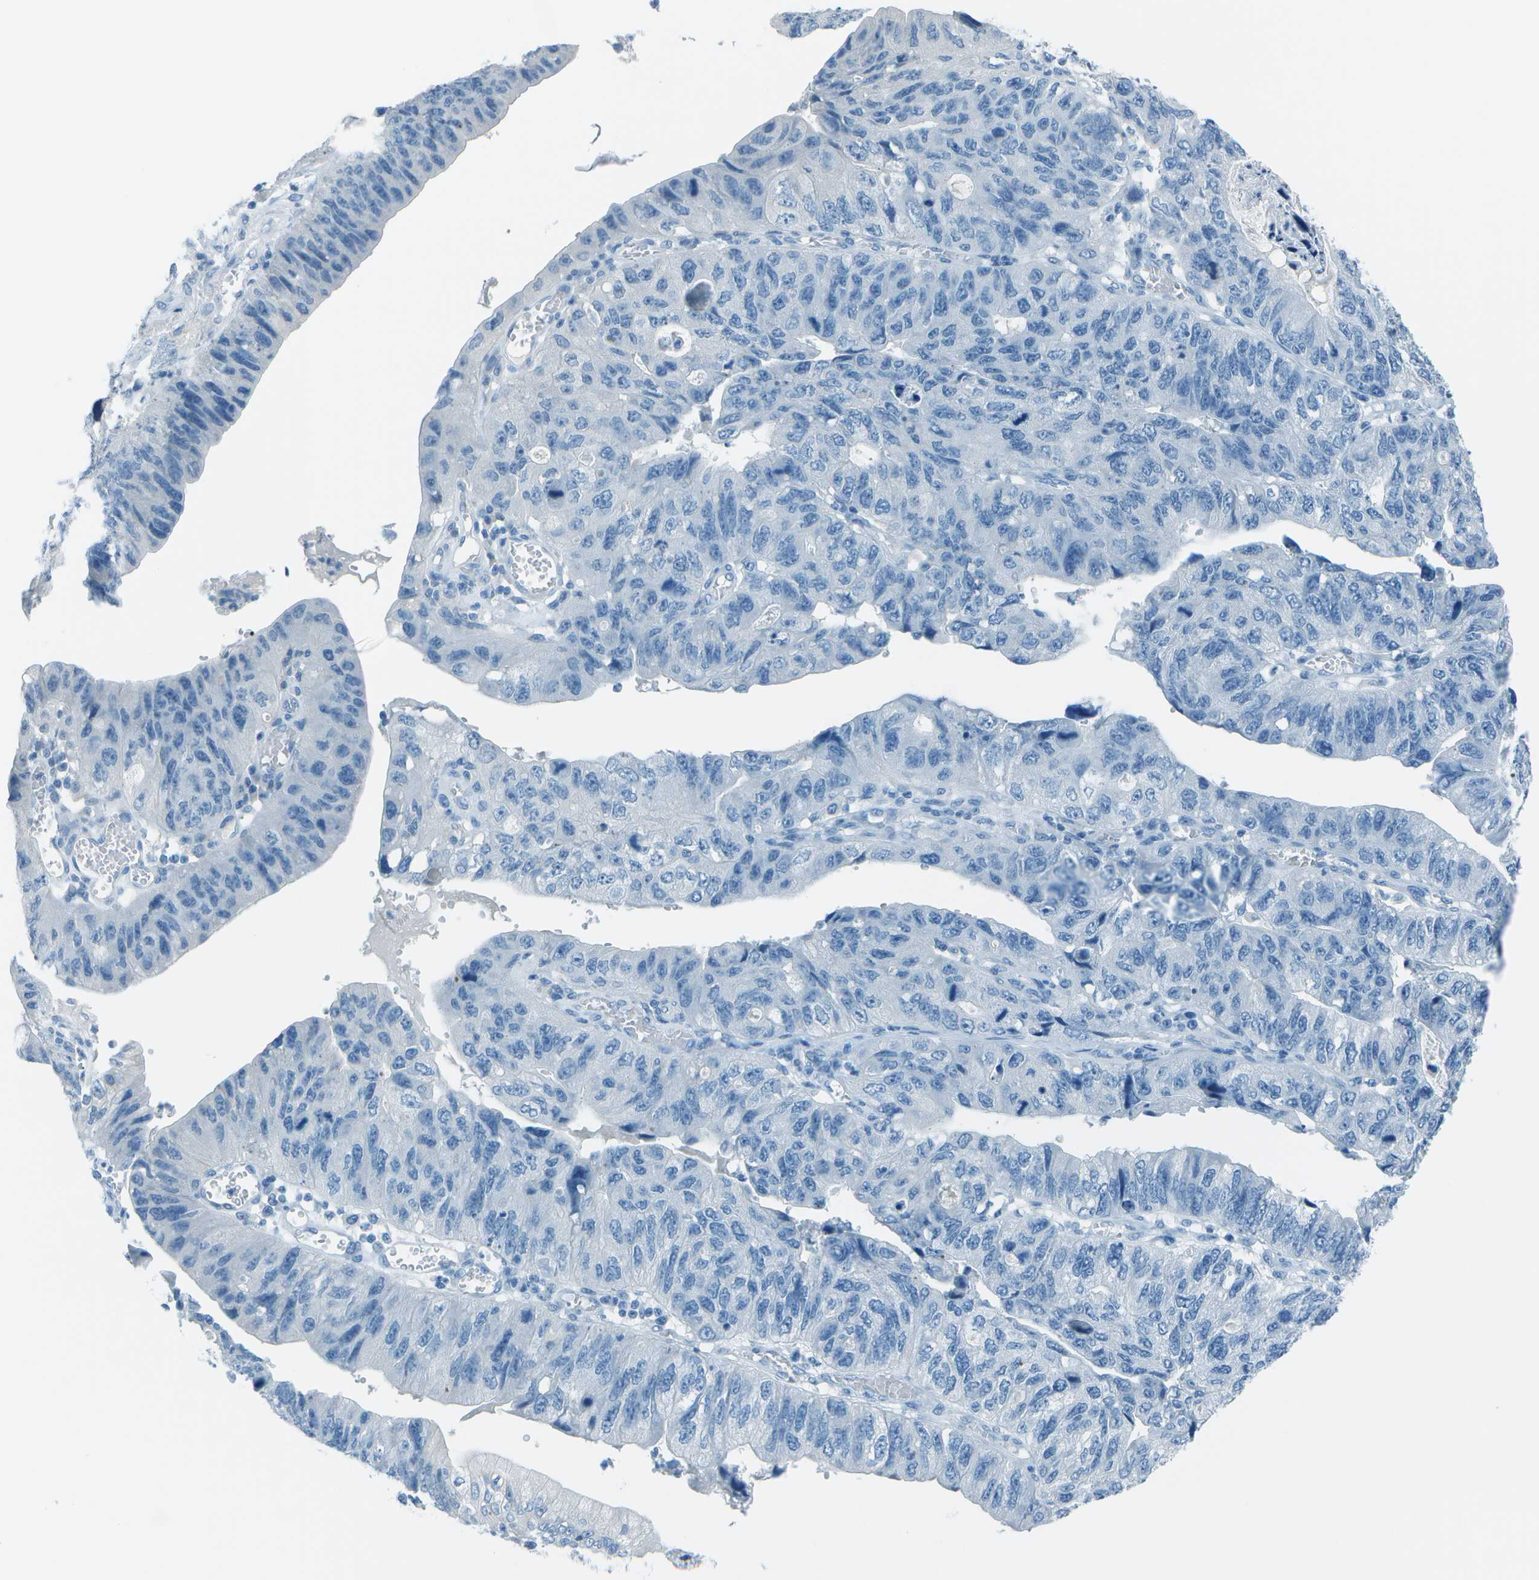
{"staining": {"intensity": "negative", "quantity": "none", "location": "none"}, "tissue": "stomach cancer", "cell_type": "Tumor cells", "image_type": "cancer", "snomed": [{"axis": "morphology", "description": "Adenocarcinoma, NOS"}, {"axis": "topography", "description": "Stomach"}], "caption": "Tumor cells show no significant positivity in adenocarcinoma (stomach).", "gene": "FGF1", "patient": {"sex": "male", "age": 59}}